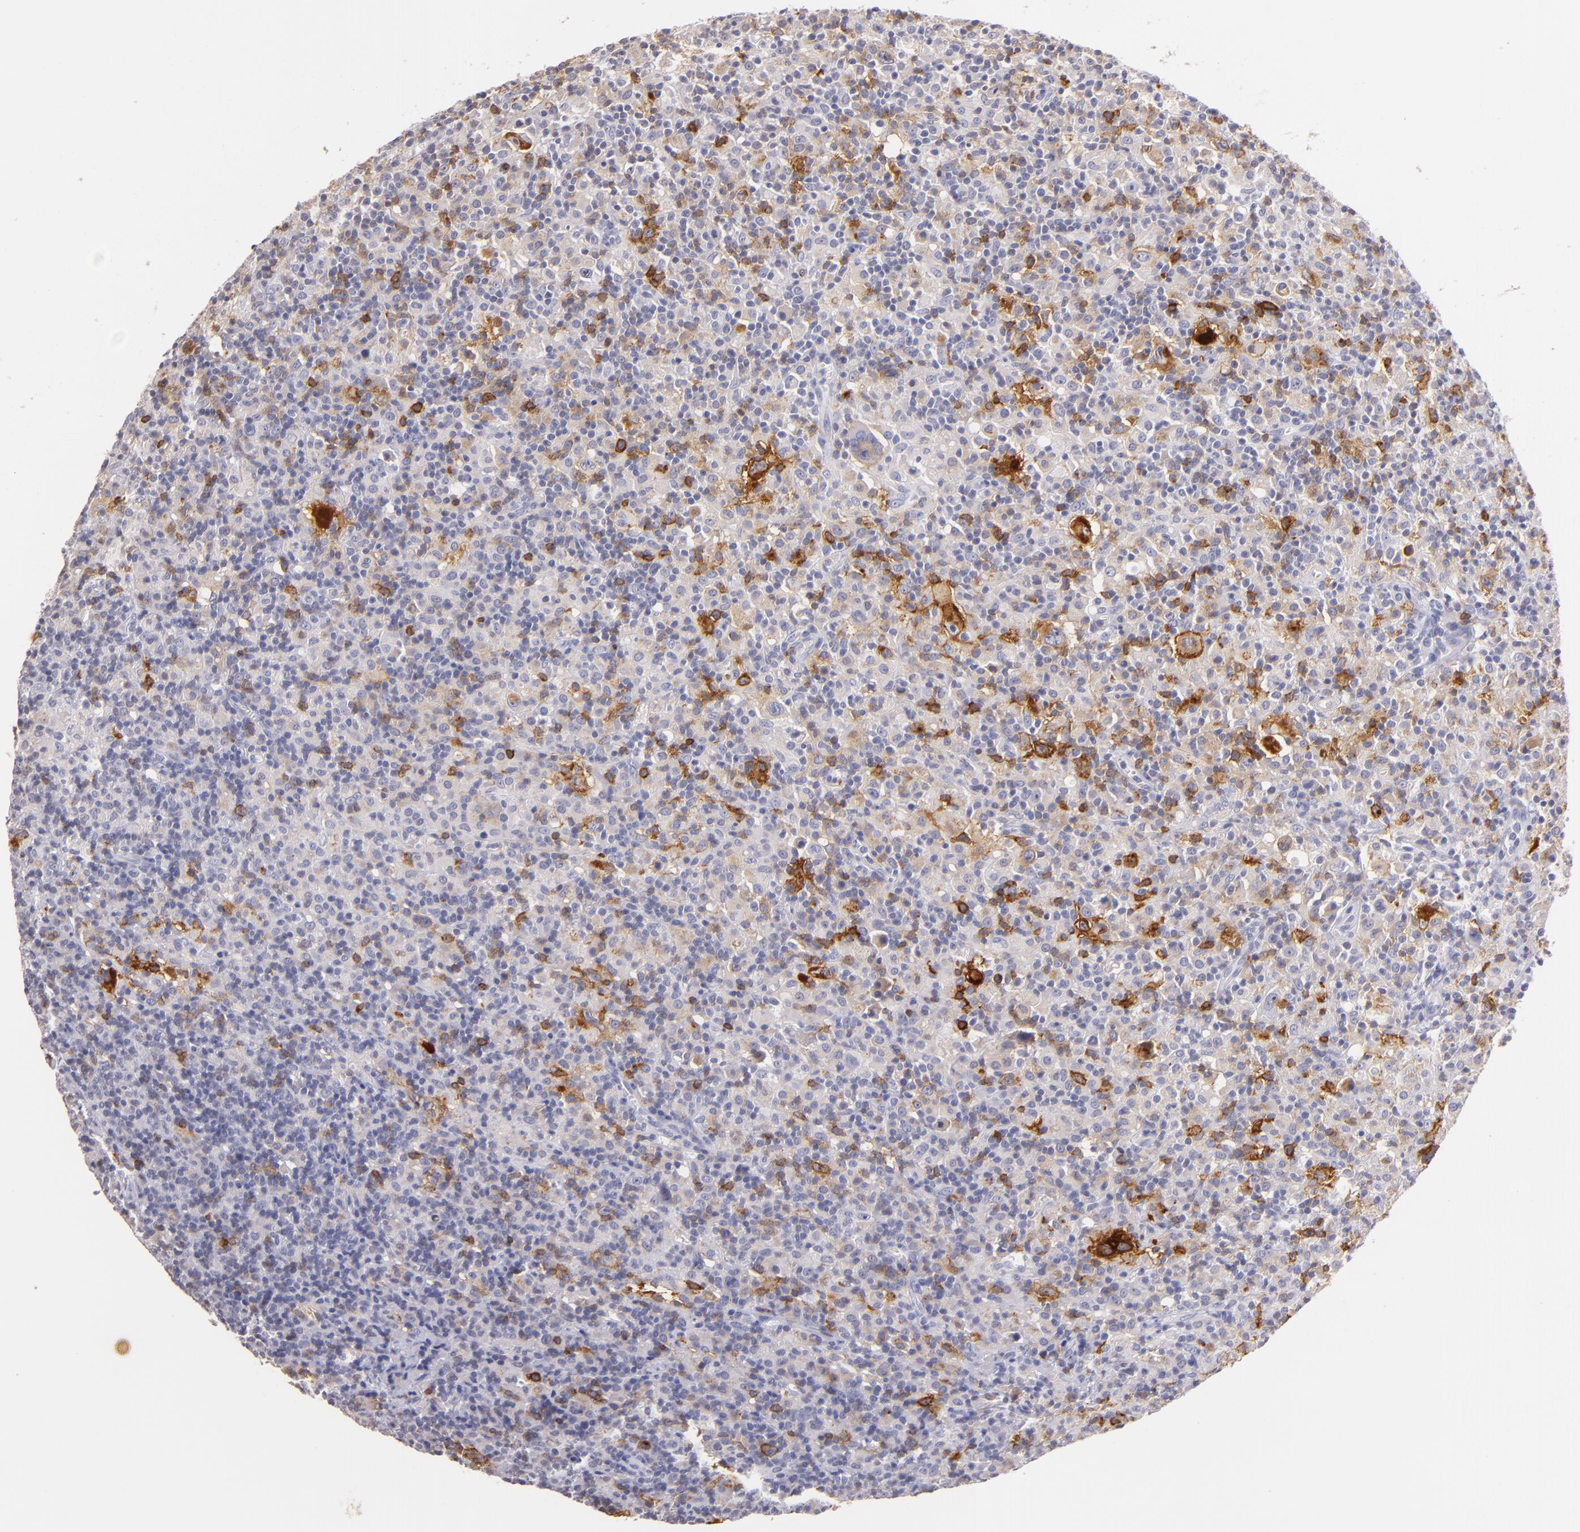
{"staining": {"intensity": "negative", "quantity": "none", "location": "none"}, "tissue": "lymphoma", "cell_type": "Tumor cells", "image_type": "cancer", "snomed": [{"axis": "morphology", "description": "Hodgkin's disease, NOS"}, {"axis": "topography", "description": "Lymph node"}], "caption": "Tumor cells show no significant expression in lymphoma.", "gene": "IL2RA", "patient": {"sex": "male", "age": 46}}